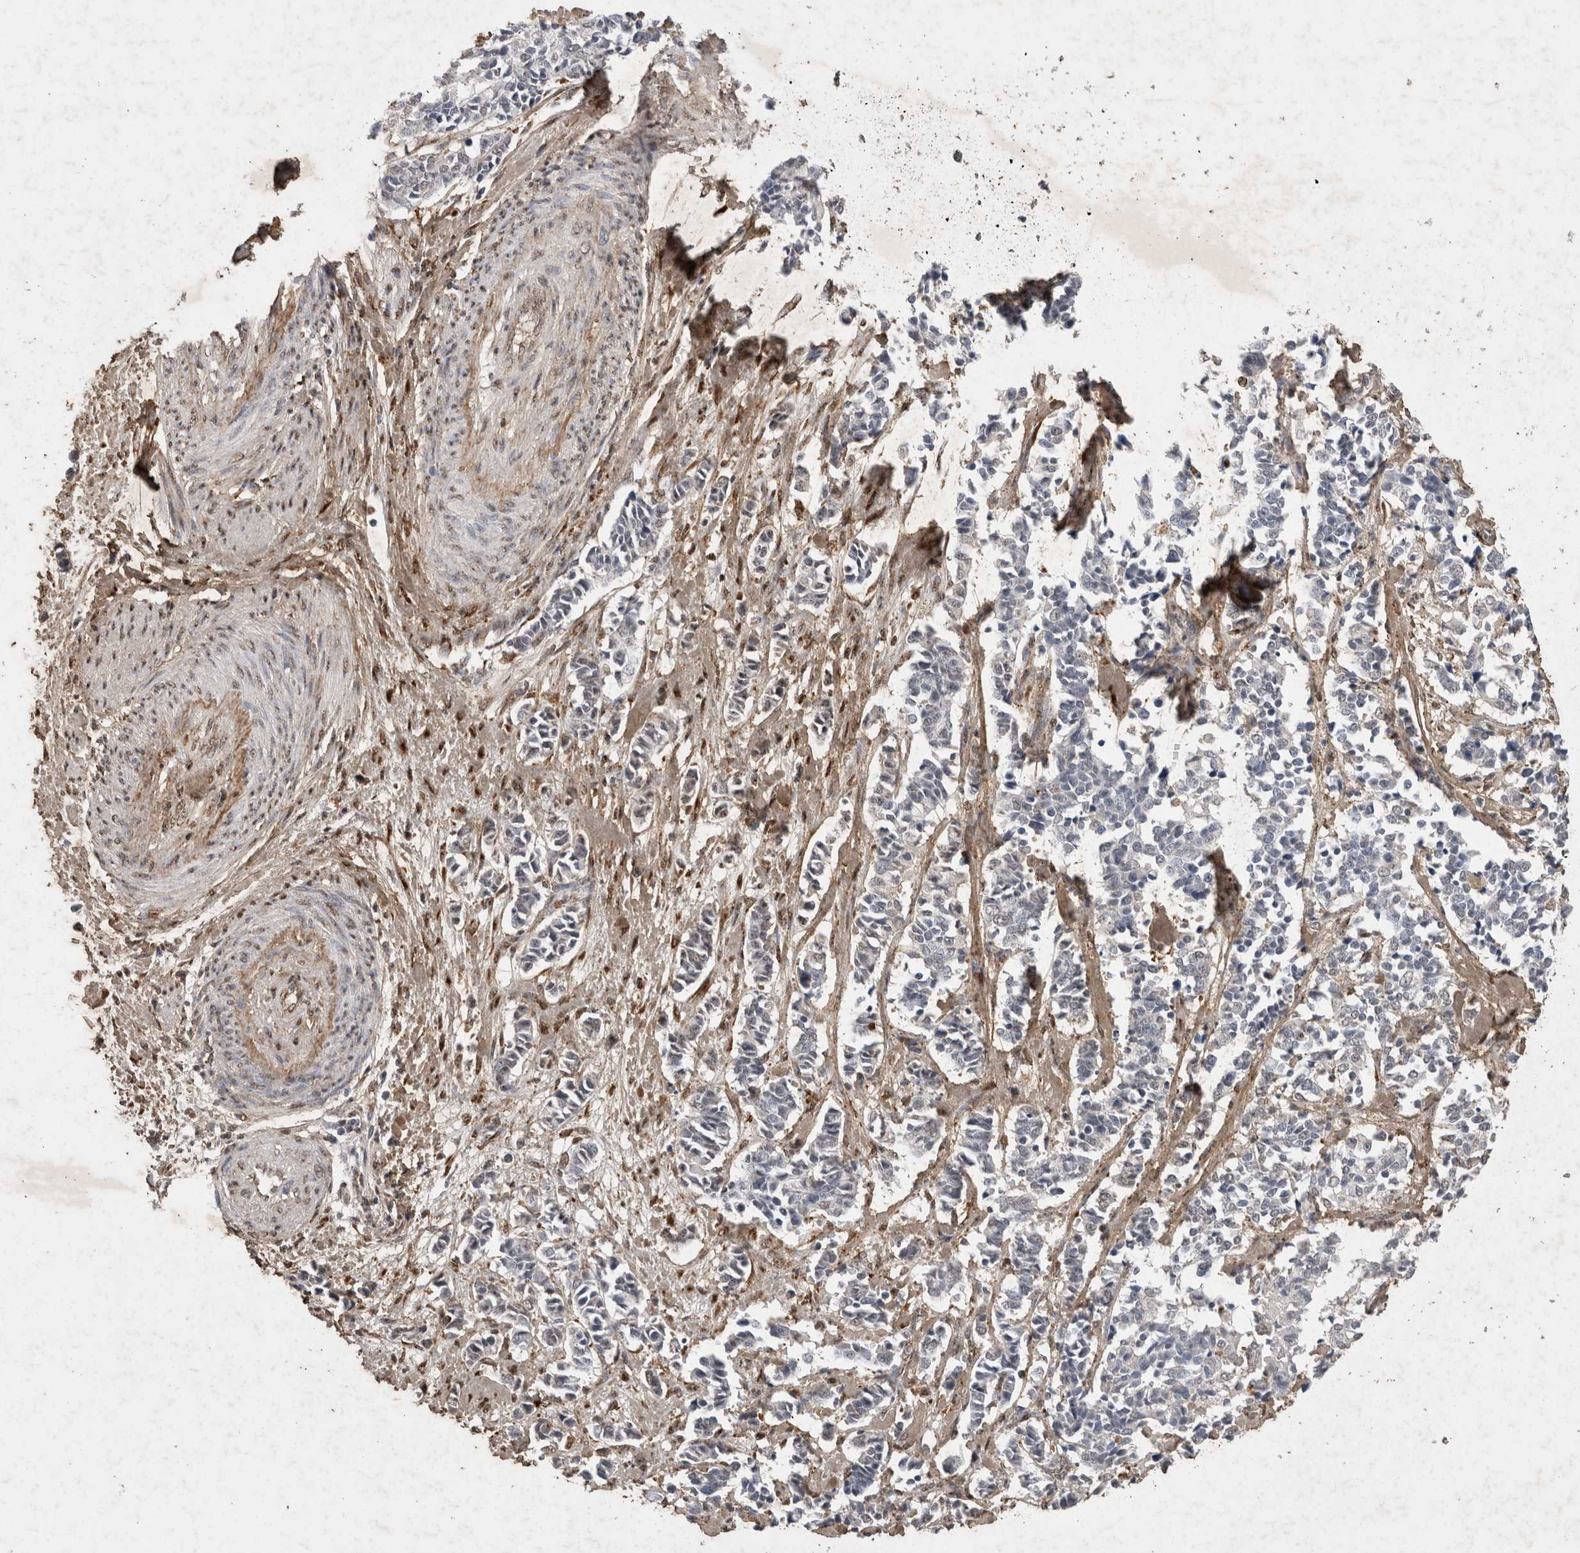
{"staining": {"intensity": "negative", "quantity": "none", "location": "none"}, "tissue": "cervical cancer", "cell_type": "Tumor cells", "image_type": "cancer", "snomed": [{"axis": "morphology", "description": "Normal tissue, NOS"}, {"axis": "morphology", "description": "Squamous cell carcinoma, NOS"}, {"axis": "topography", "description": "Cervix"}], "caption": "A high-resolution histopathology image shows immunohistochemistry staining of cervical cancer, which reveals no significant positivity in tumor cells.", "gene": "C1QTNF5", "patient": {"sex": "female", "age": 35}}